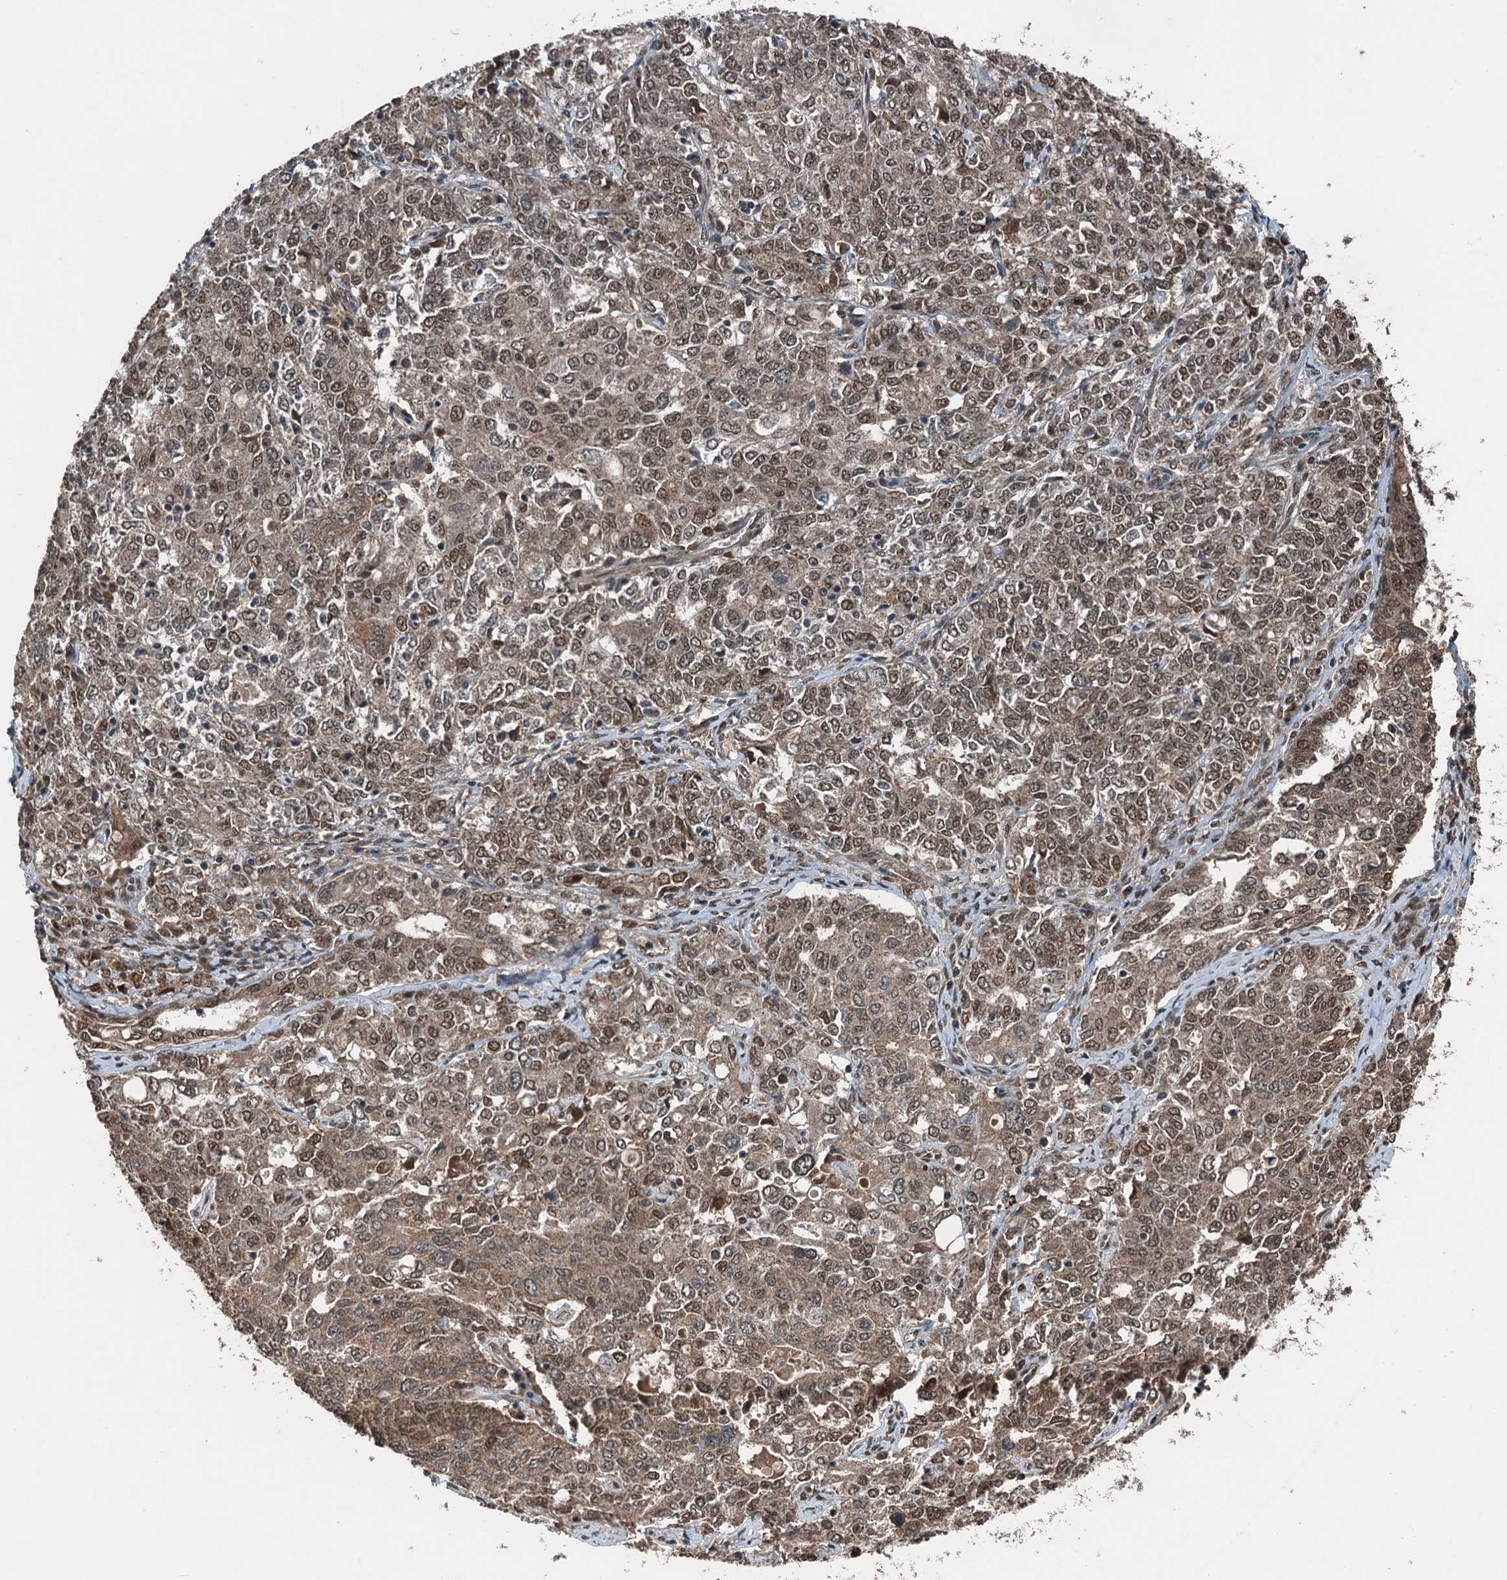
{"staining": {"intensity": "moderate", "quantity": ">75%", "location": "nuclear"}, "tissue": "ovarian cancer", "cell_type": "Tumor cells", "image_type": "cancer", "snomed": [{"axis": "morphology", "description": "Carcinoma, endometroid"}, {"axis": "topography", "description": "Ovary"}], "caption": "IHC photomicrograph of neoplastic tissue: human endometroid carcinoma (ovarian) stained using IHC exhibits medium levels of moderate protein expression localized specifically in the nuclear of tumor cells, appearing as a nuclear brown color.", "gene": "UBXN6", "patient": {"sex": "female", "age": 62}}